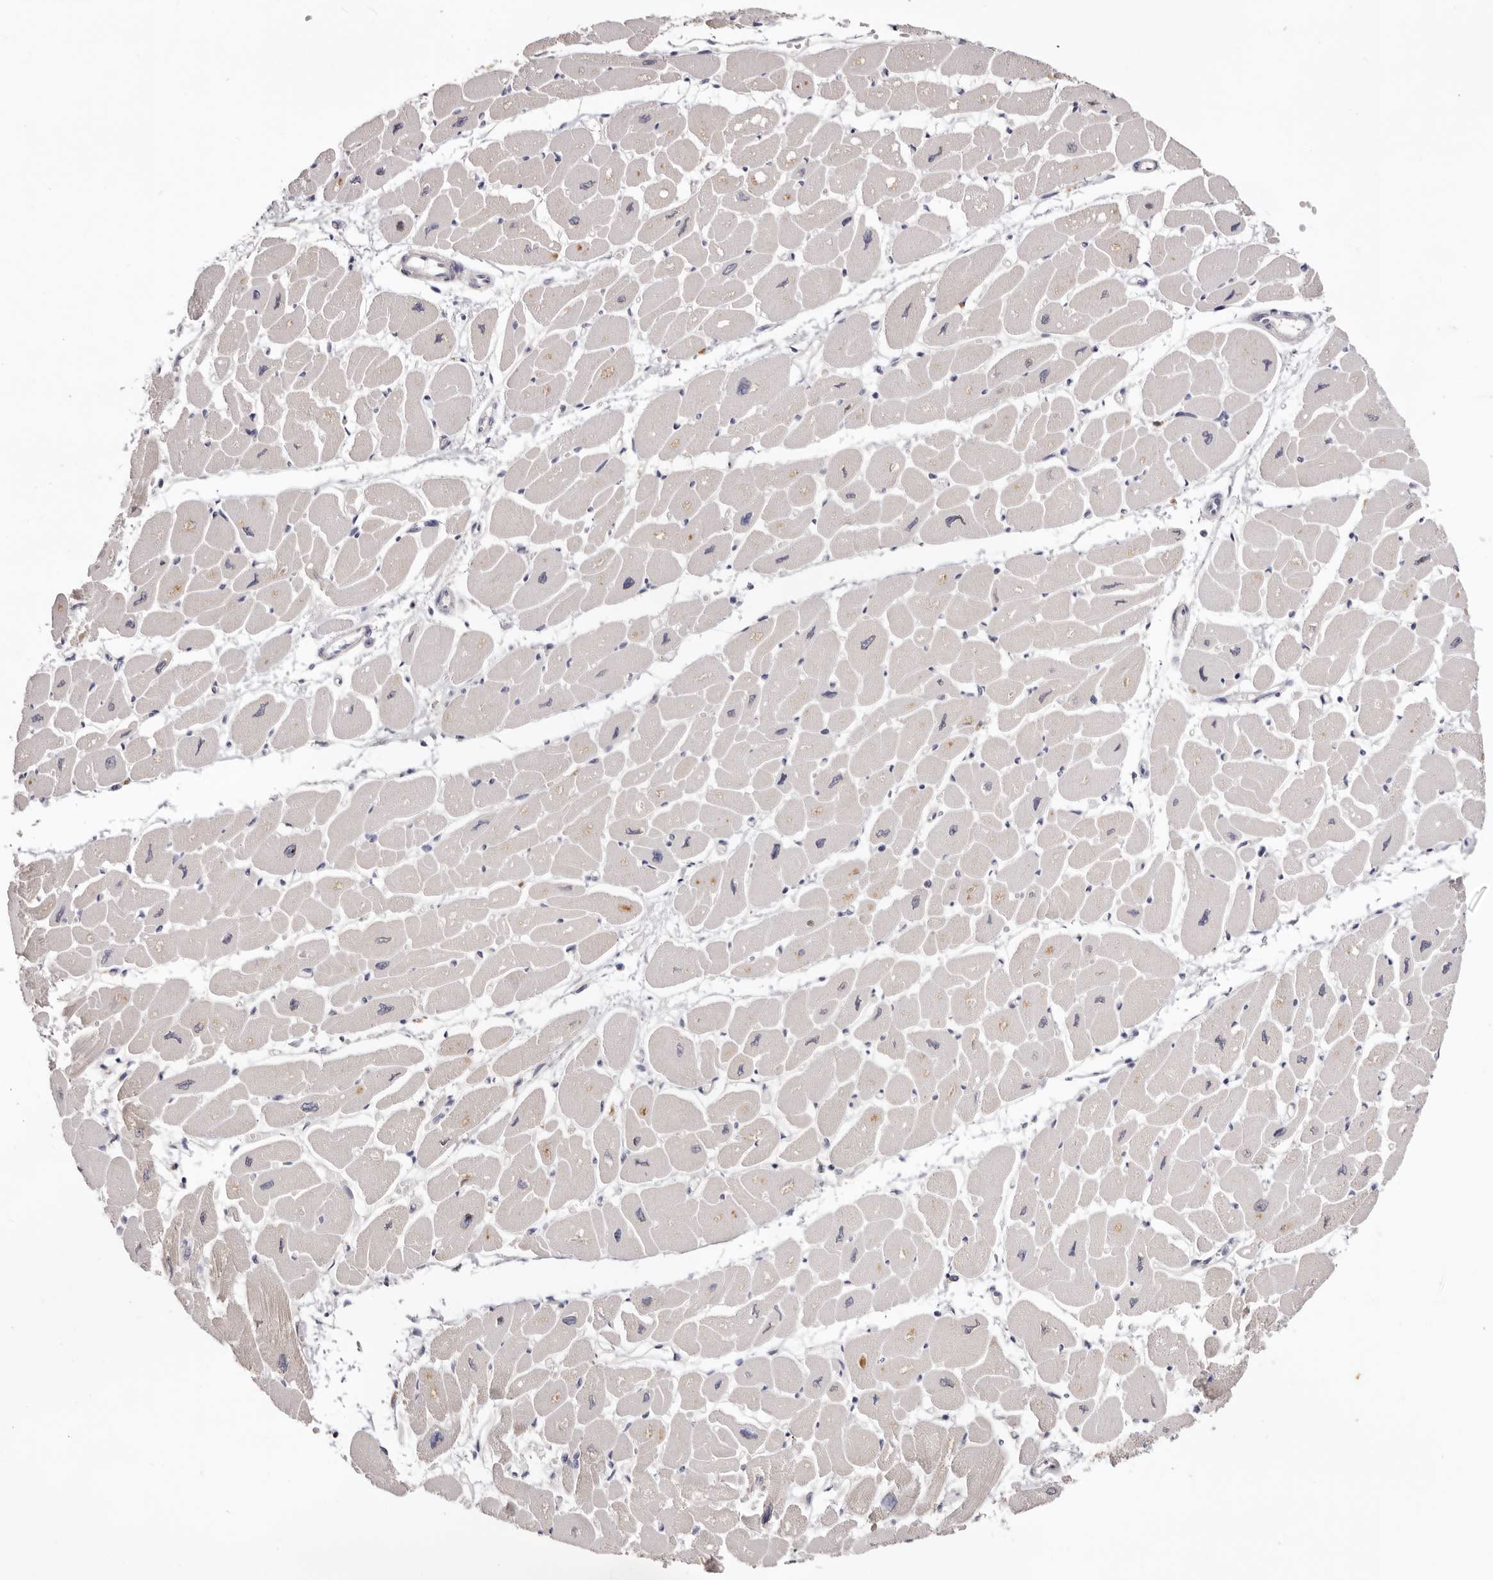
{"staining": {"intensity": "weak", "quantity": "25%-75%", "location": "cytoplasmic/membranous"}, "tissue": "heart muscle", "cell_type": "Cardiomyocytes", "image_type": "normal", "snomed": [{"axis": "morphology", "description": "Normal tissue, NOS"}, {"axis": "topography", "description": "Heart"}], "caption": "Immunohistochemistry (DAB (3,3'-diaminobenzidine)) staining of normal human heart muscle reveals weak cytoplasmic/membranous protein positivity in about 25%-75% of cardiomyocytes. (DAB IHC with brightfield microscopy, high magnification).", "gene": "STK16", "patient": {"sex": "female", "age": 54}}